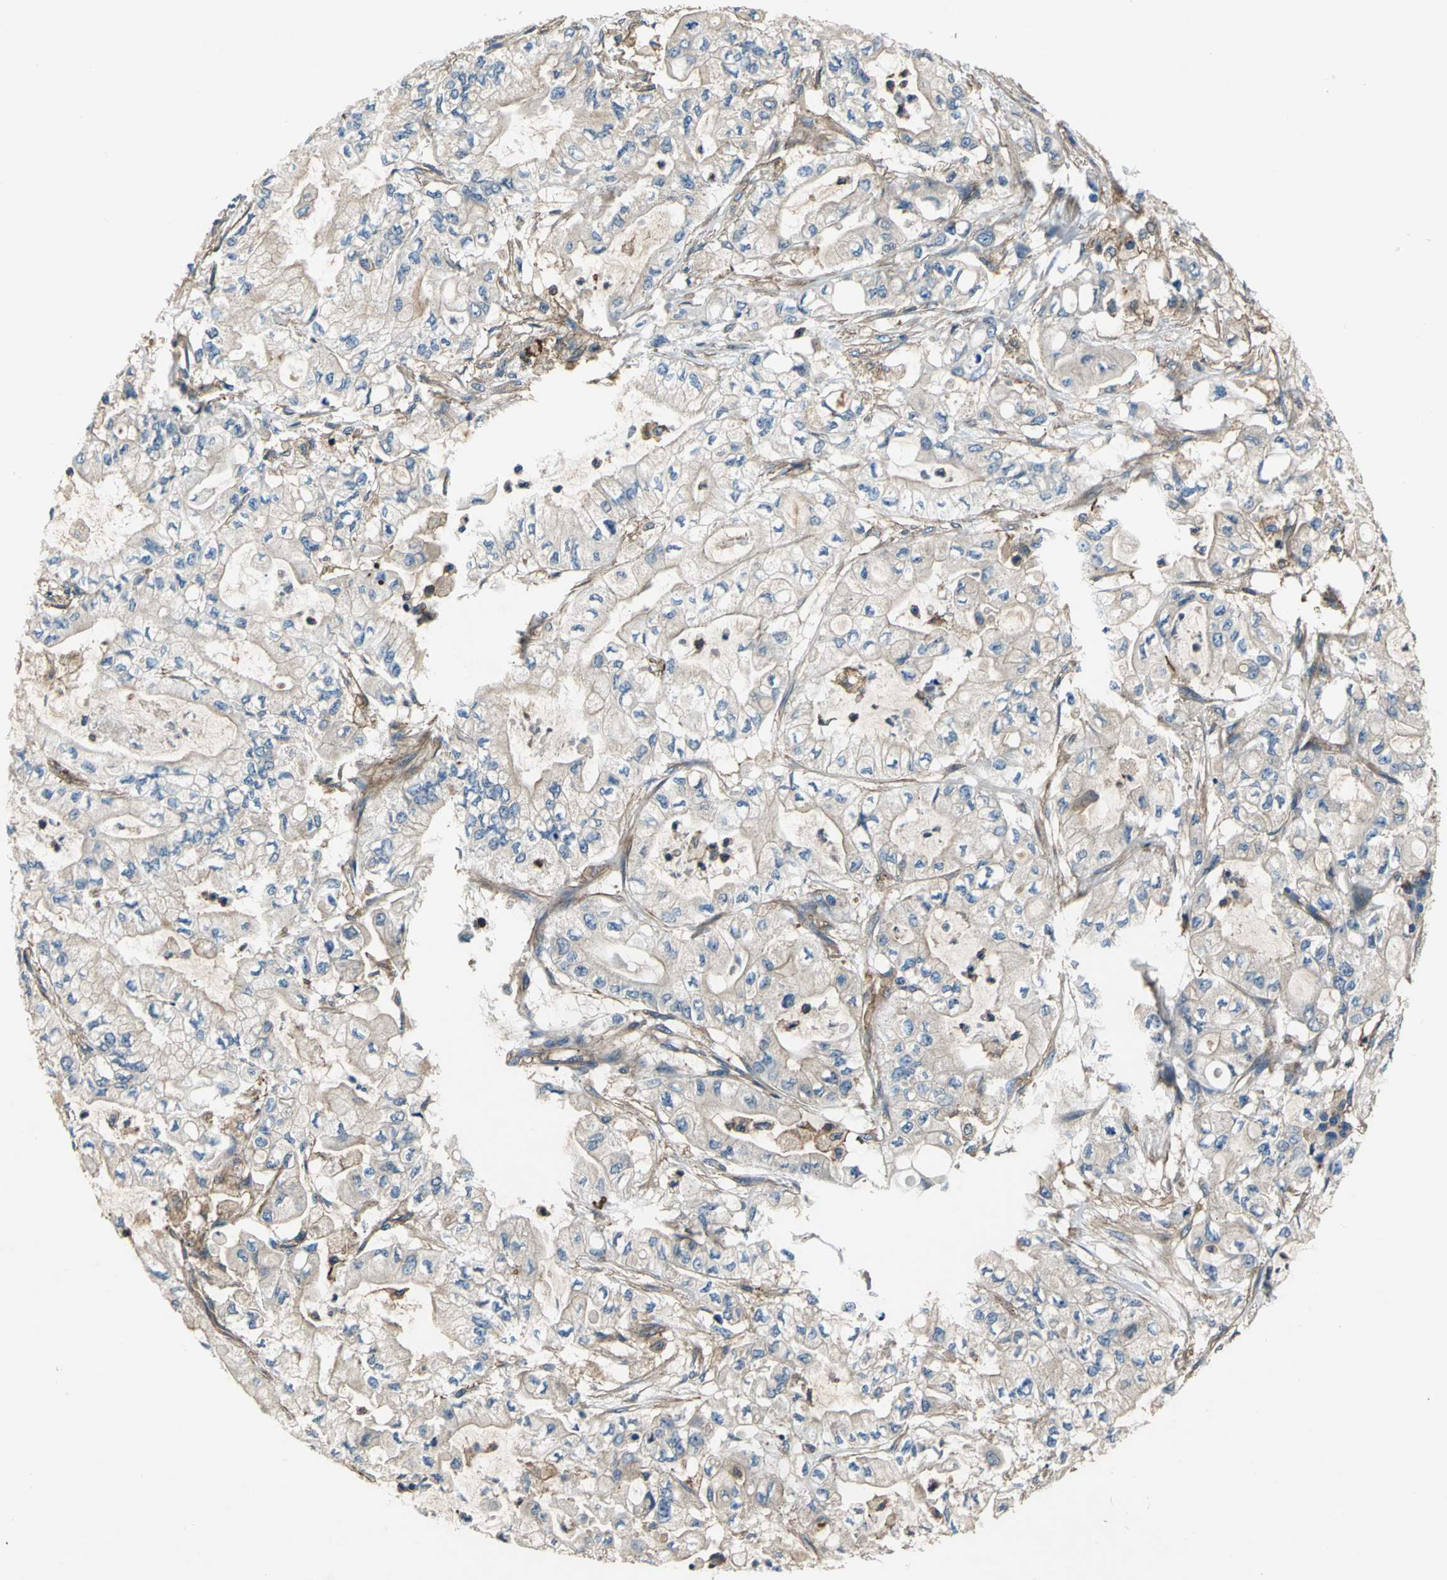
{"staining": {"intensity": "weak", "quantity": "<25%", "location": "cytoplasmic/membranous"}, "tissue": "pancreatic cancer", "cell_type": "Tumor cells", "image_type": "cancer", "snomed": [{"axis": "morphology", "description": "Adenocarcinoma, NOS"}, {"axis": "topography", "description": "Pancreas"}], "caption": "Immunohistochemical staining of human pancreatic cancer exhibits no significant positivity in tumor cells.", "gene": "DDX3Y", "patient": {"sex": "male", "age": 79}}